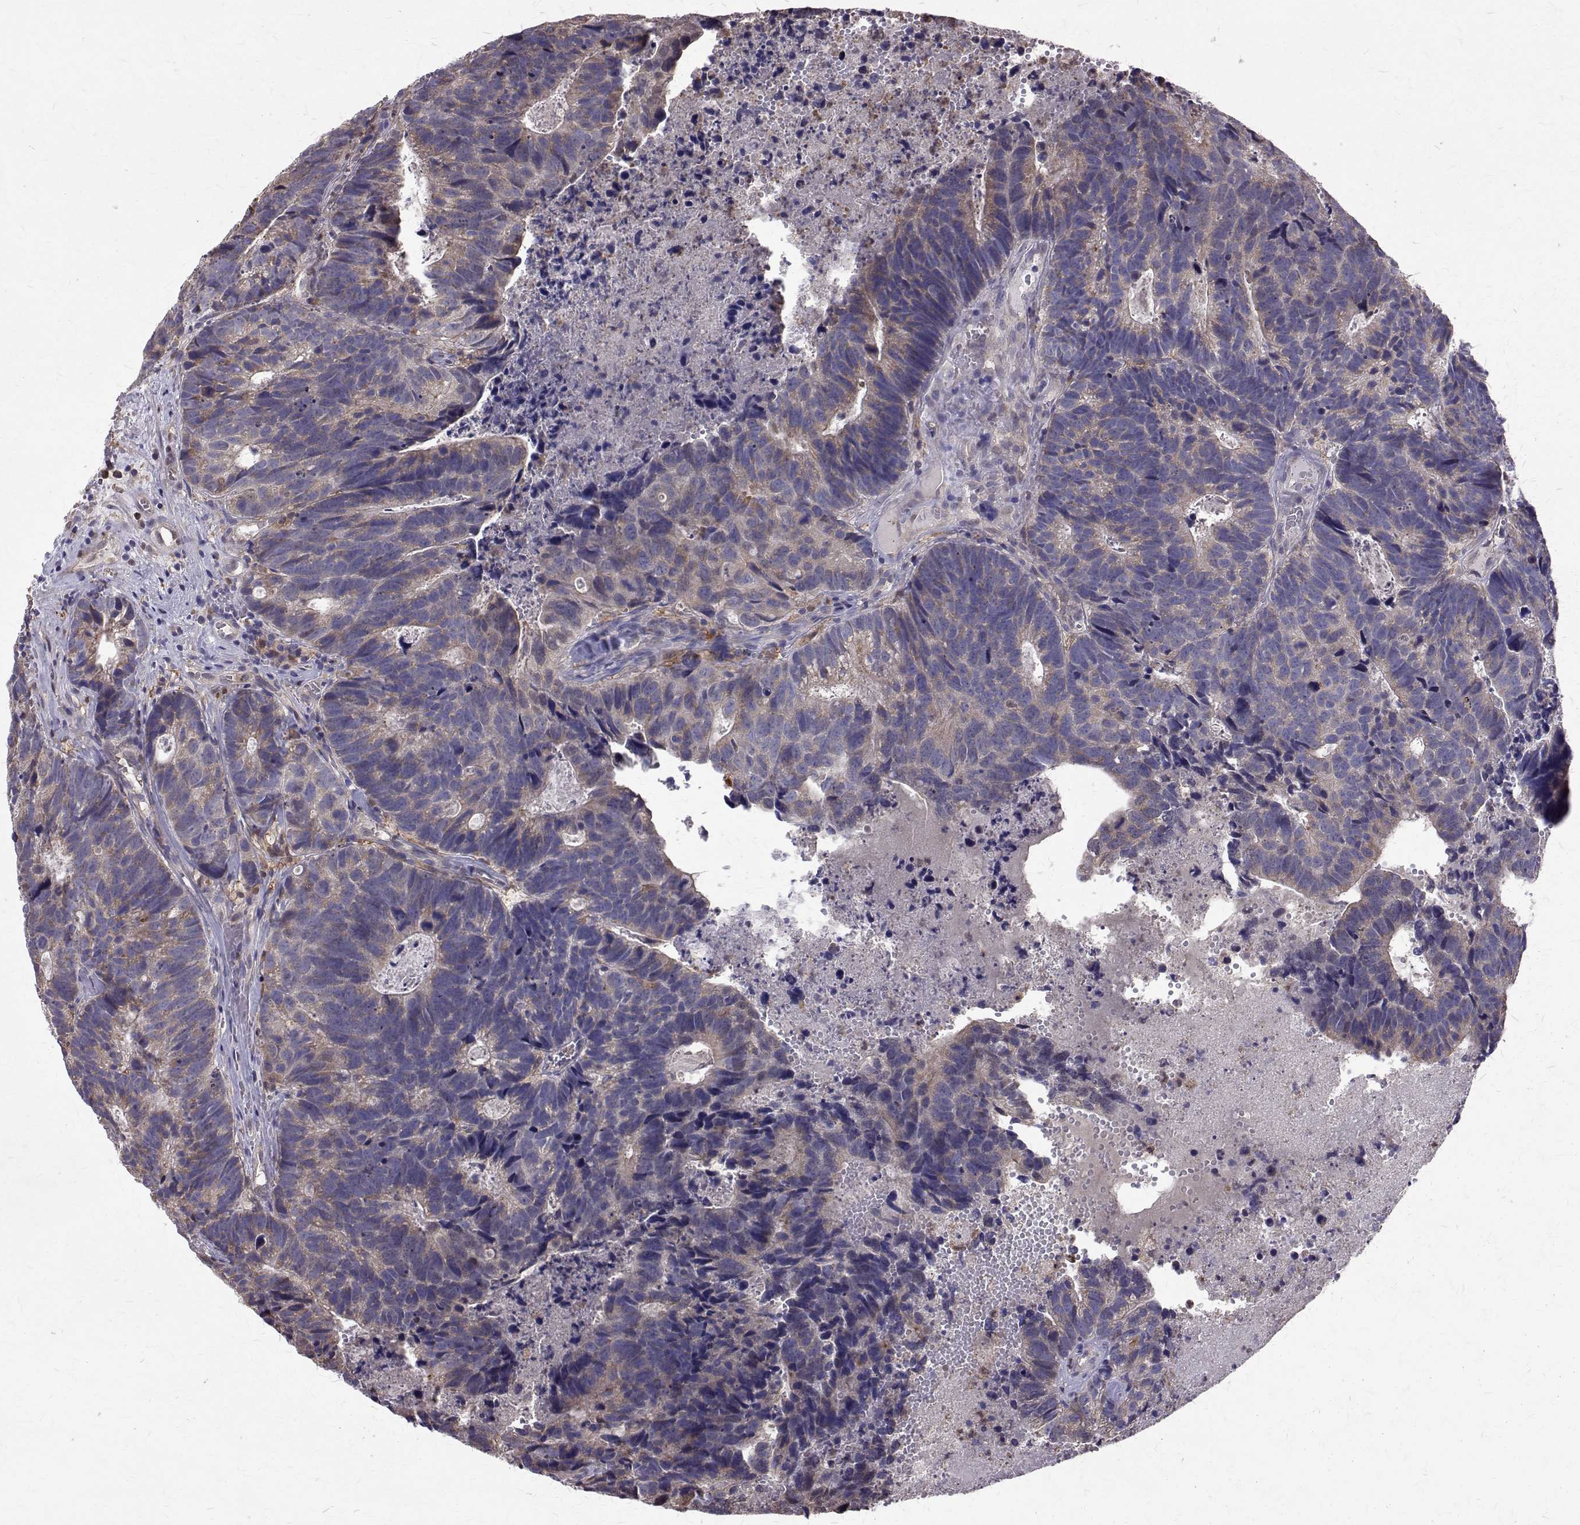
{"staining": {"intensity": "weak", "quantity": "25%-75%", "location": "cytoplasmic/membranous"}, "tissue": "head and neck cancer", "cell_type": "Tumor cells", "image_type": "cancer", "snomed": [{"axis": "morphology", "description": "Adenocarcinoma, NOS"}, {"axis": "topography", "description": "Head-Neck"}], "caption": "DAB (3,3'-diaminobenzidine) immunohistochemical staining of human adenocarcinoma (head and neck) demonstrates weak cytoplasmic/membranous protein positivity in approximately 25%-75% of tumor cells.", "gene": "CCDC89", "patient": {"sex": "male", "age": 62}}